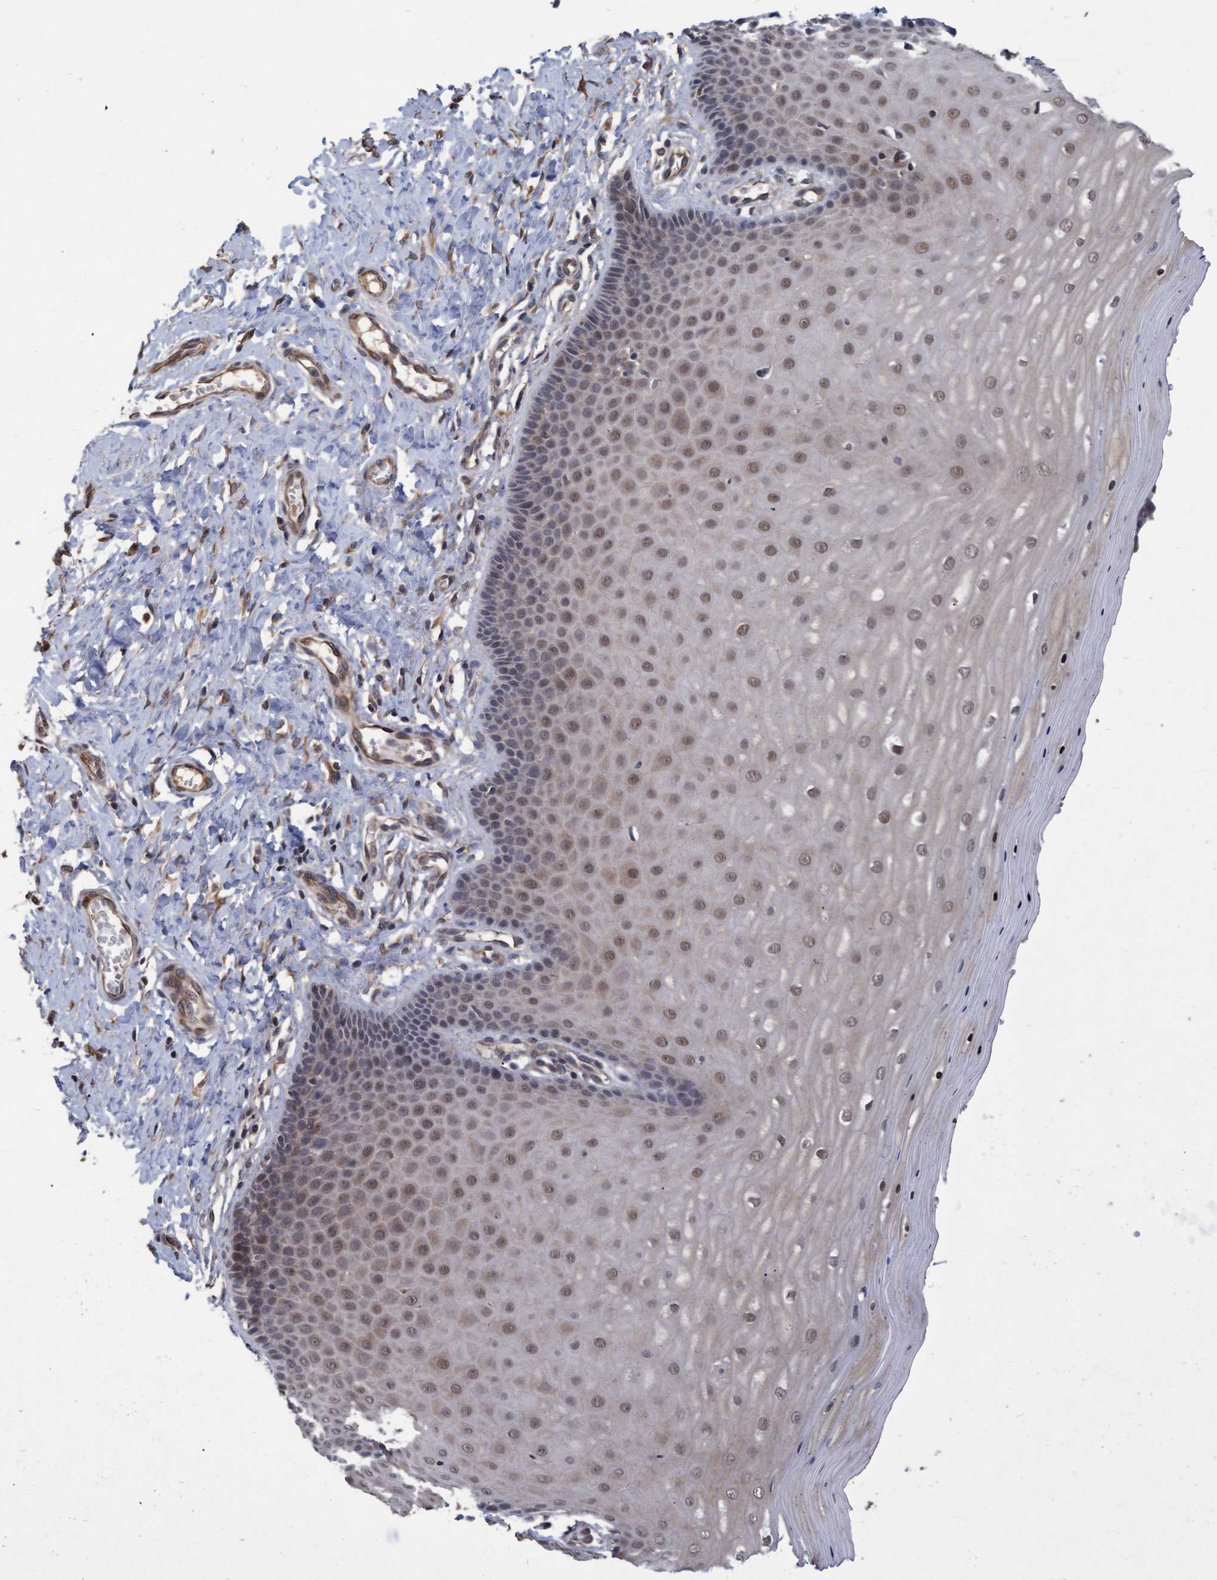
{"staining": {"intensity": "moderate", "quantity": ">75%", "location": "cytoplasmic/membranous,nuclear"}, "tissue": "cervix", "cell_type": "Glandular cells", "image_type": "normal", "snomed": [{"axis": "morphology", "description": "Normal tissue, NOS"}, {"axis": "topography", "description": "Cervix"}], "caption": "Immunohistochemistry staining of benign cervix, which reveals medium levels of moderate cytoplasmic/membranous,nuclear staining in about >75% of glandular cells indicating moderate cytoplasmic/membranous,nuclear protein positivity. The staining was performed using DAB (brown) for protein detection and nuclei were counterstained in hematoxylin (blue).", "gene": "PSMB6", "patient": {"sex": "female", "age": 55}}